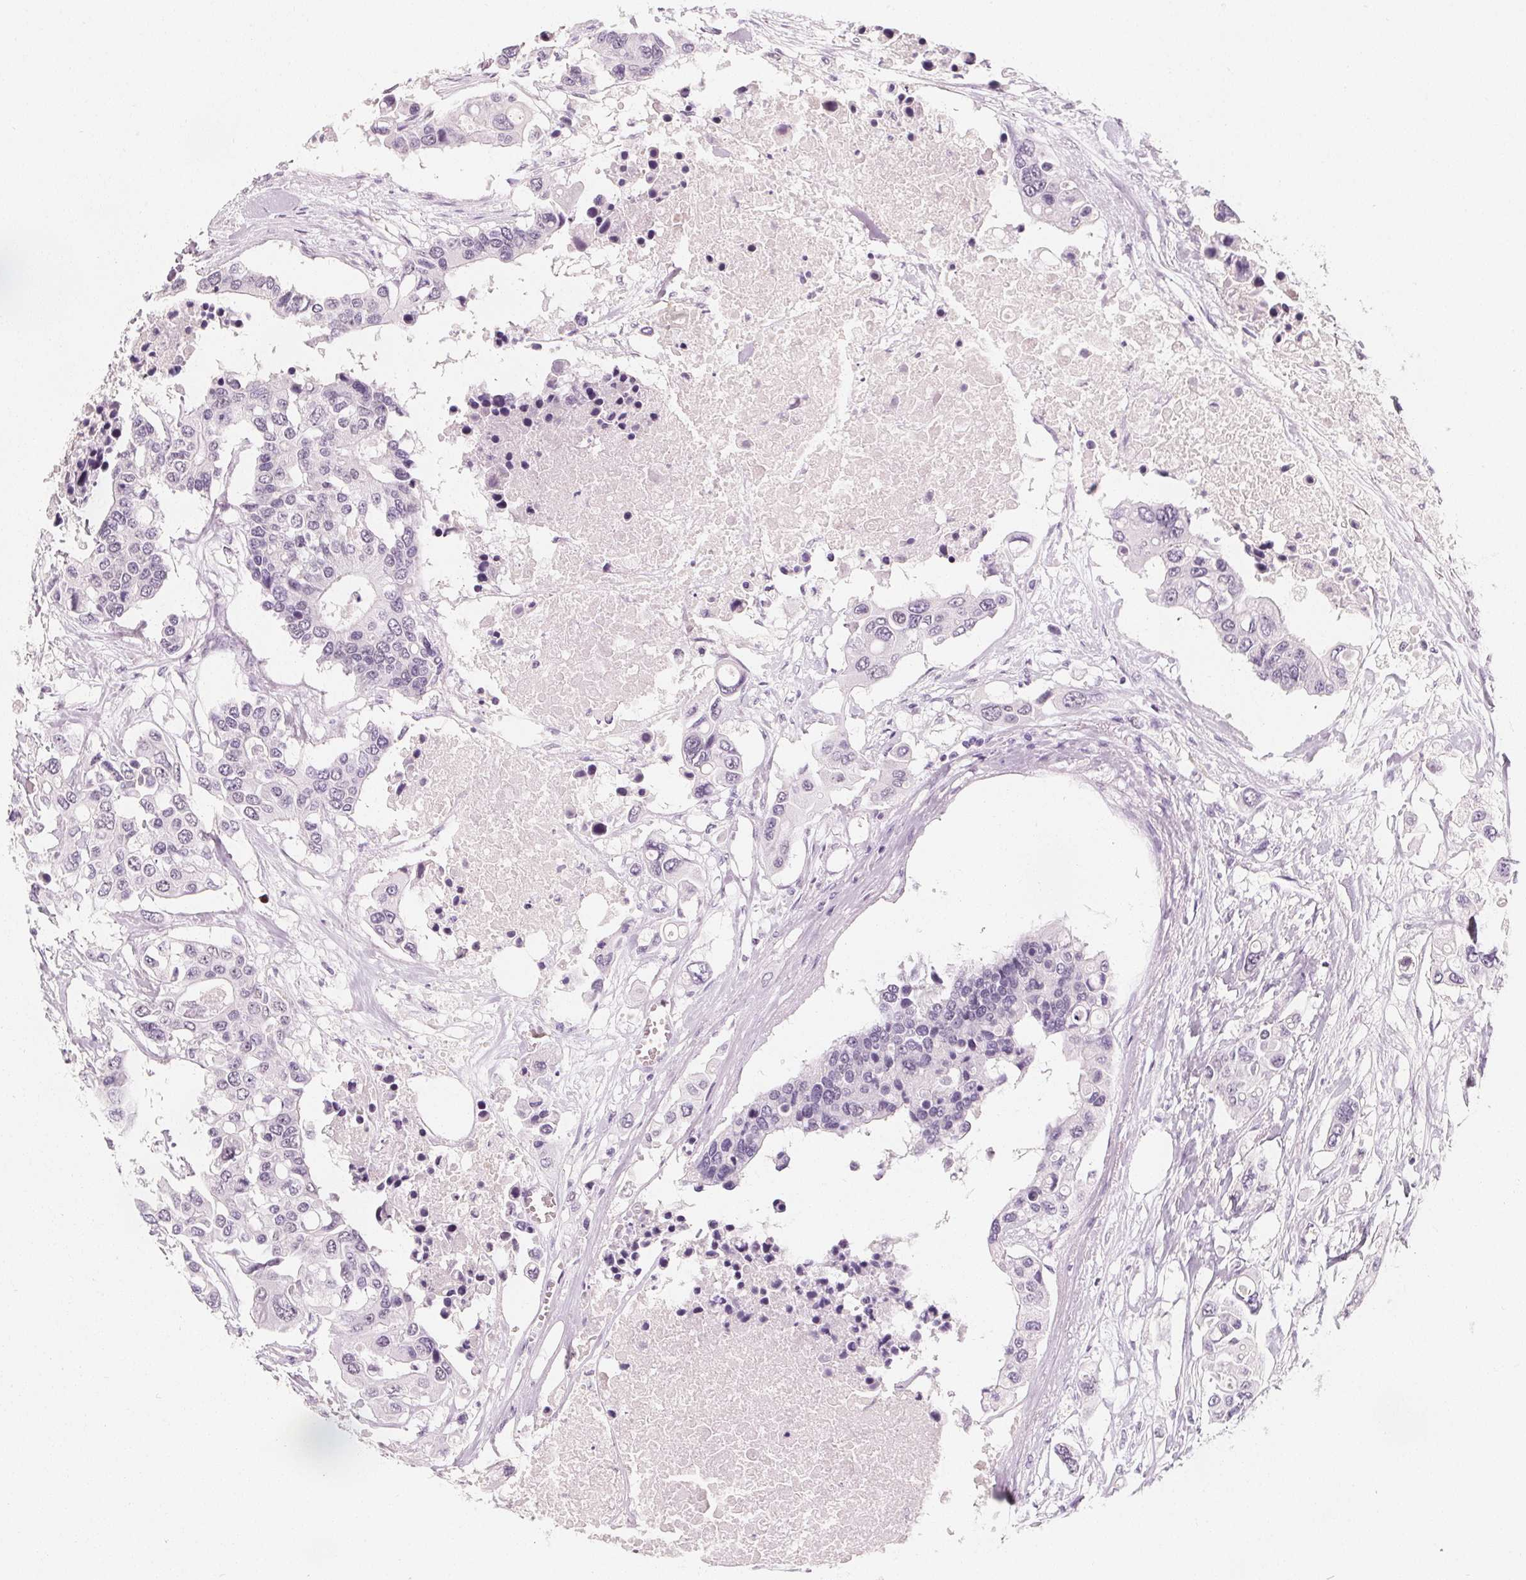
{"staining": {"intensity": "negative", "quantity": "none", "location": "none"}, "tissue": "colorectal cancer", "cell_type": "Tumor cells", "image_type": "cancer", "snomed": [{"axis": "morphology", "description": "Adenocarcinoma, NOS"}, {"axis": "topography", "description": "Colon"}], "caption": "The immunohistochemistry (IHC) micrograph has no significant expression in tumor cells of colorectal cancer tissue.", "gene": "DBX2", "patient": {"sex": "male", "age": 77}}